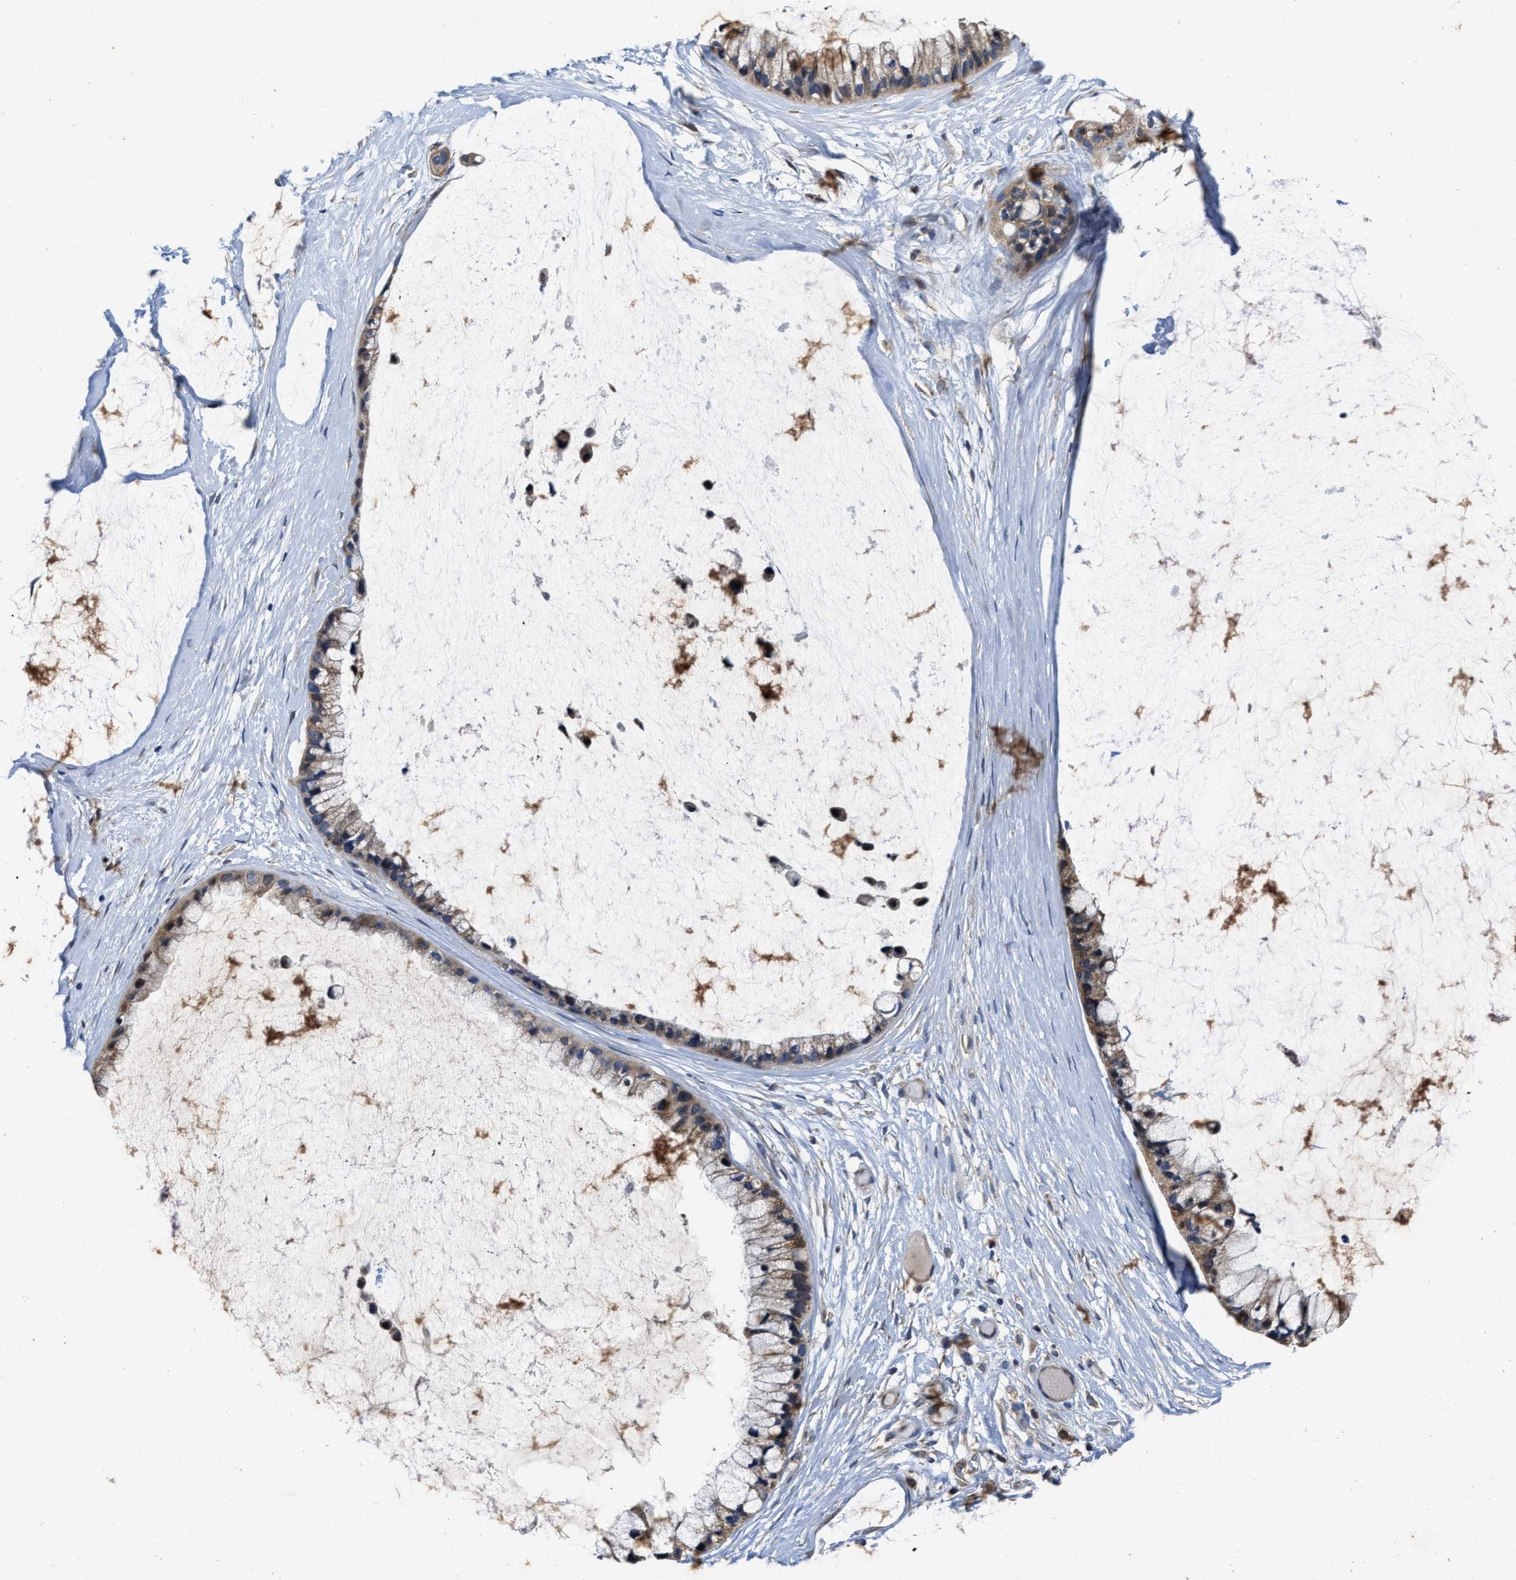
{"staining": {"intensity": "weak", "quantity": "25%-75%", "location": "cytoplasmic/membranous"}, "tissue": "ovarian cancer", "cell_type": "Tumor cells", "image_type": "cancer", "snomed": [{"axis": "morphology", "description": "Cystadenocarcinoma, mucinous, NOS"}, {"axis": "topography", "description": "Ovary"}], "caption": "Ovarian mucinous cystadenocarcinoma stained with DAB (3,3'-diaminobenzidine) IHC reveals low levels of weak cytoplasmic/membranous staining in approximately 25%-75% of tumor cells.", "gene": "SCYL2", "patient": {"sex": "female", "age": 39}}